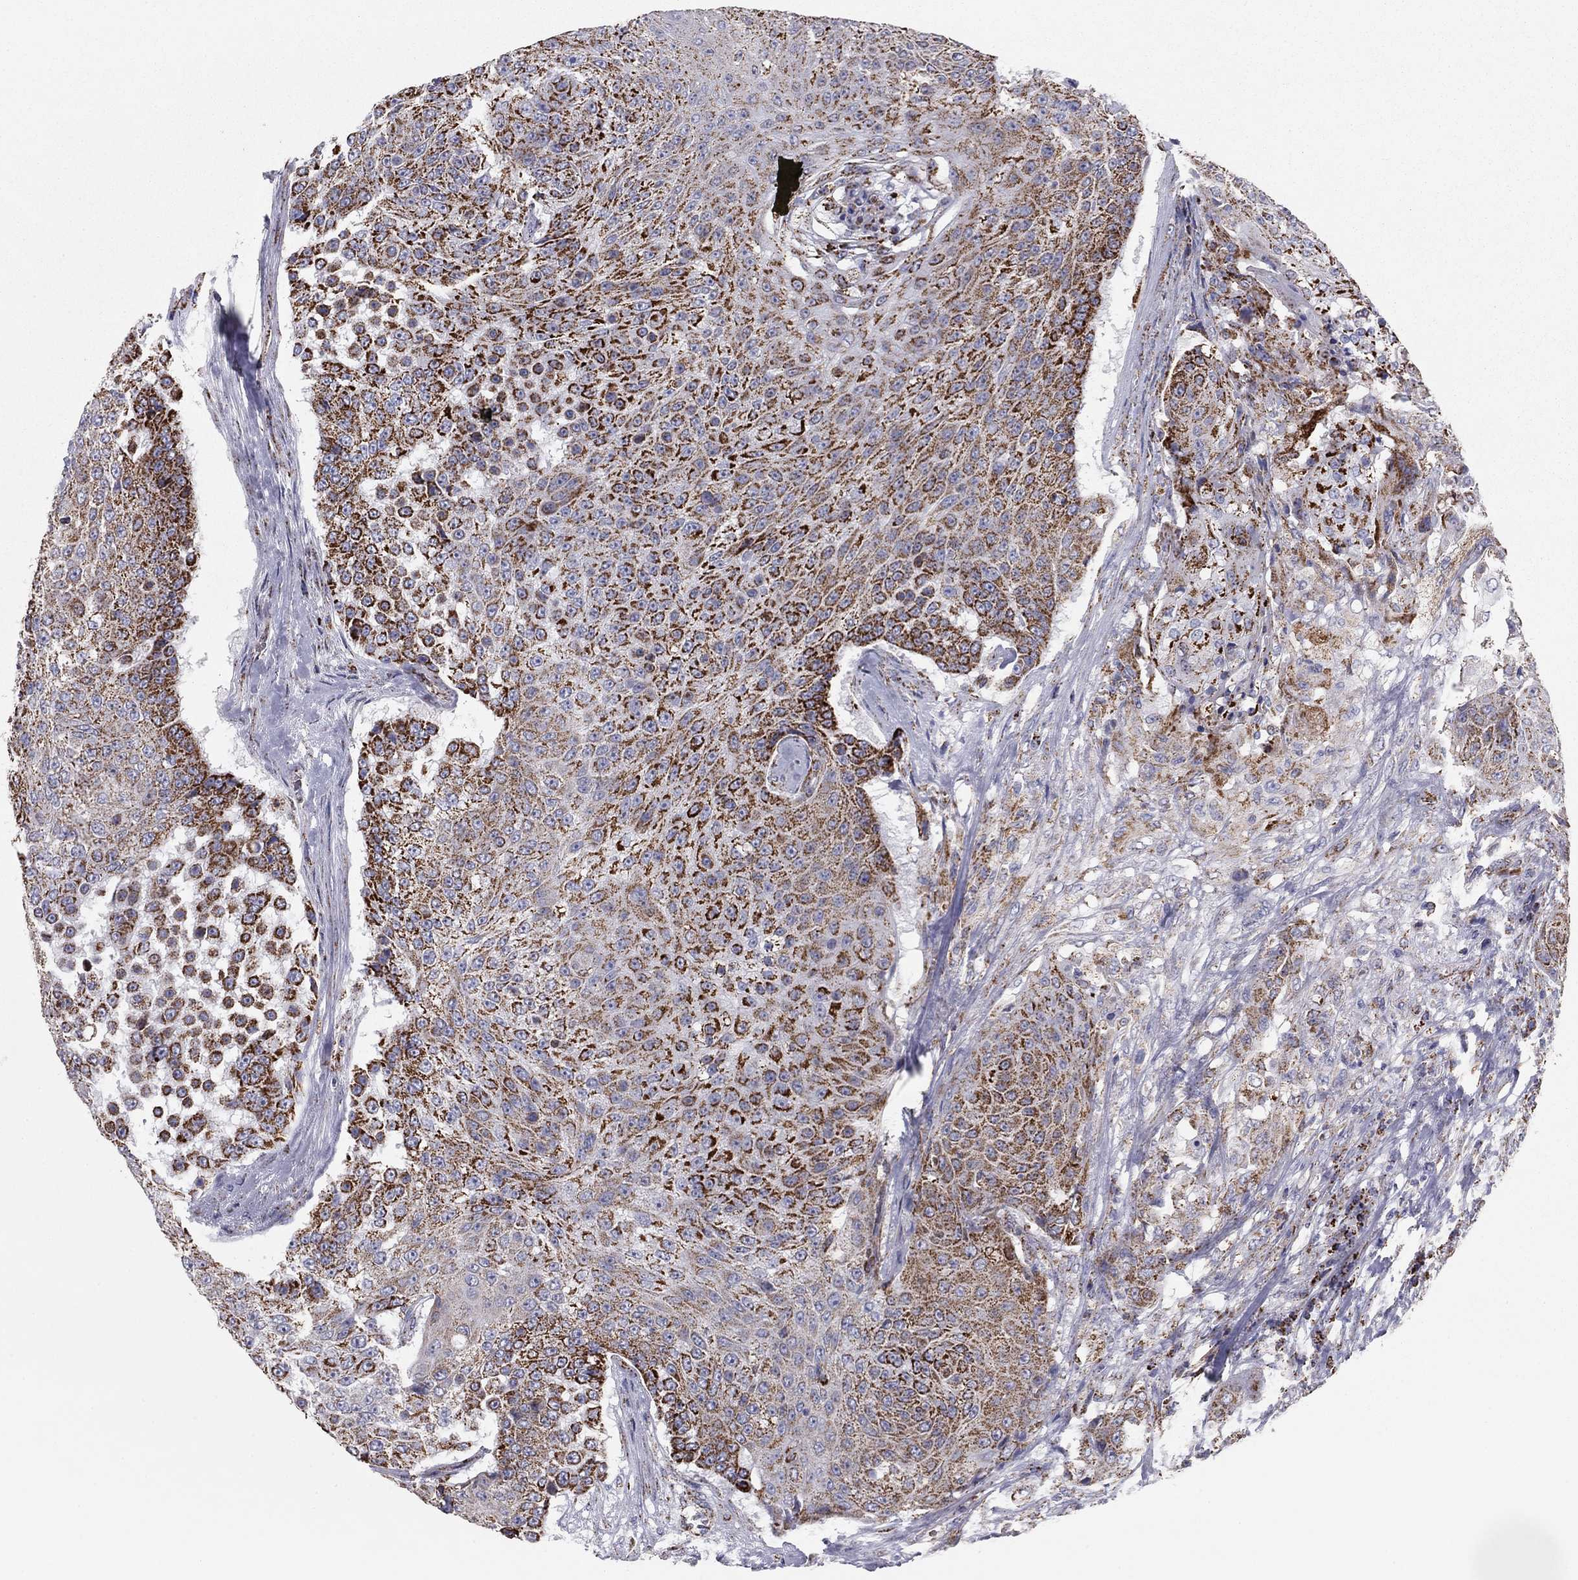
{"staining": {"intensity": "strong", "quantity": ">75%", "location": "cytoplasmic/membranous"}, "tissue": "urothelial cancer", "cell_type": "Tumor cells", "image_type": "cancer", "snomed": [{"axis": "morphology", "description": "Urothelial carcinoma, High grade"}, {"axis": "topography", "description": "Urinary bladder"}], "caption": "High-power microscopy captured an IHC histopathology image of urothelial cancer, revealing strong cytoplasmic/membranous positivity in about >75% of tumor cells.", "gene": "NDUFV1", "patient": {"sex": "female", "age": 63}}